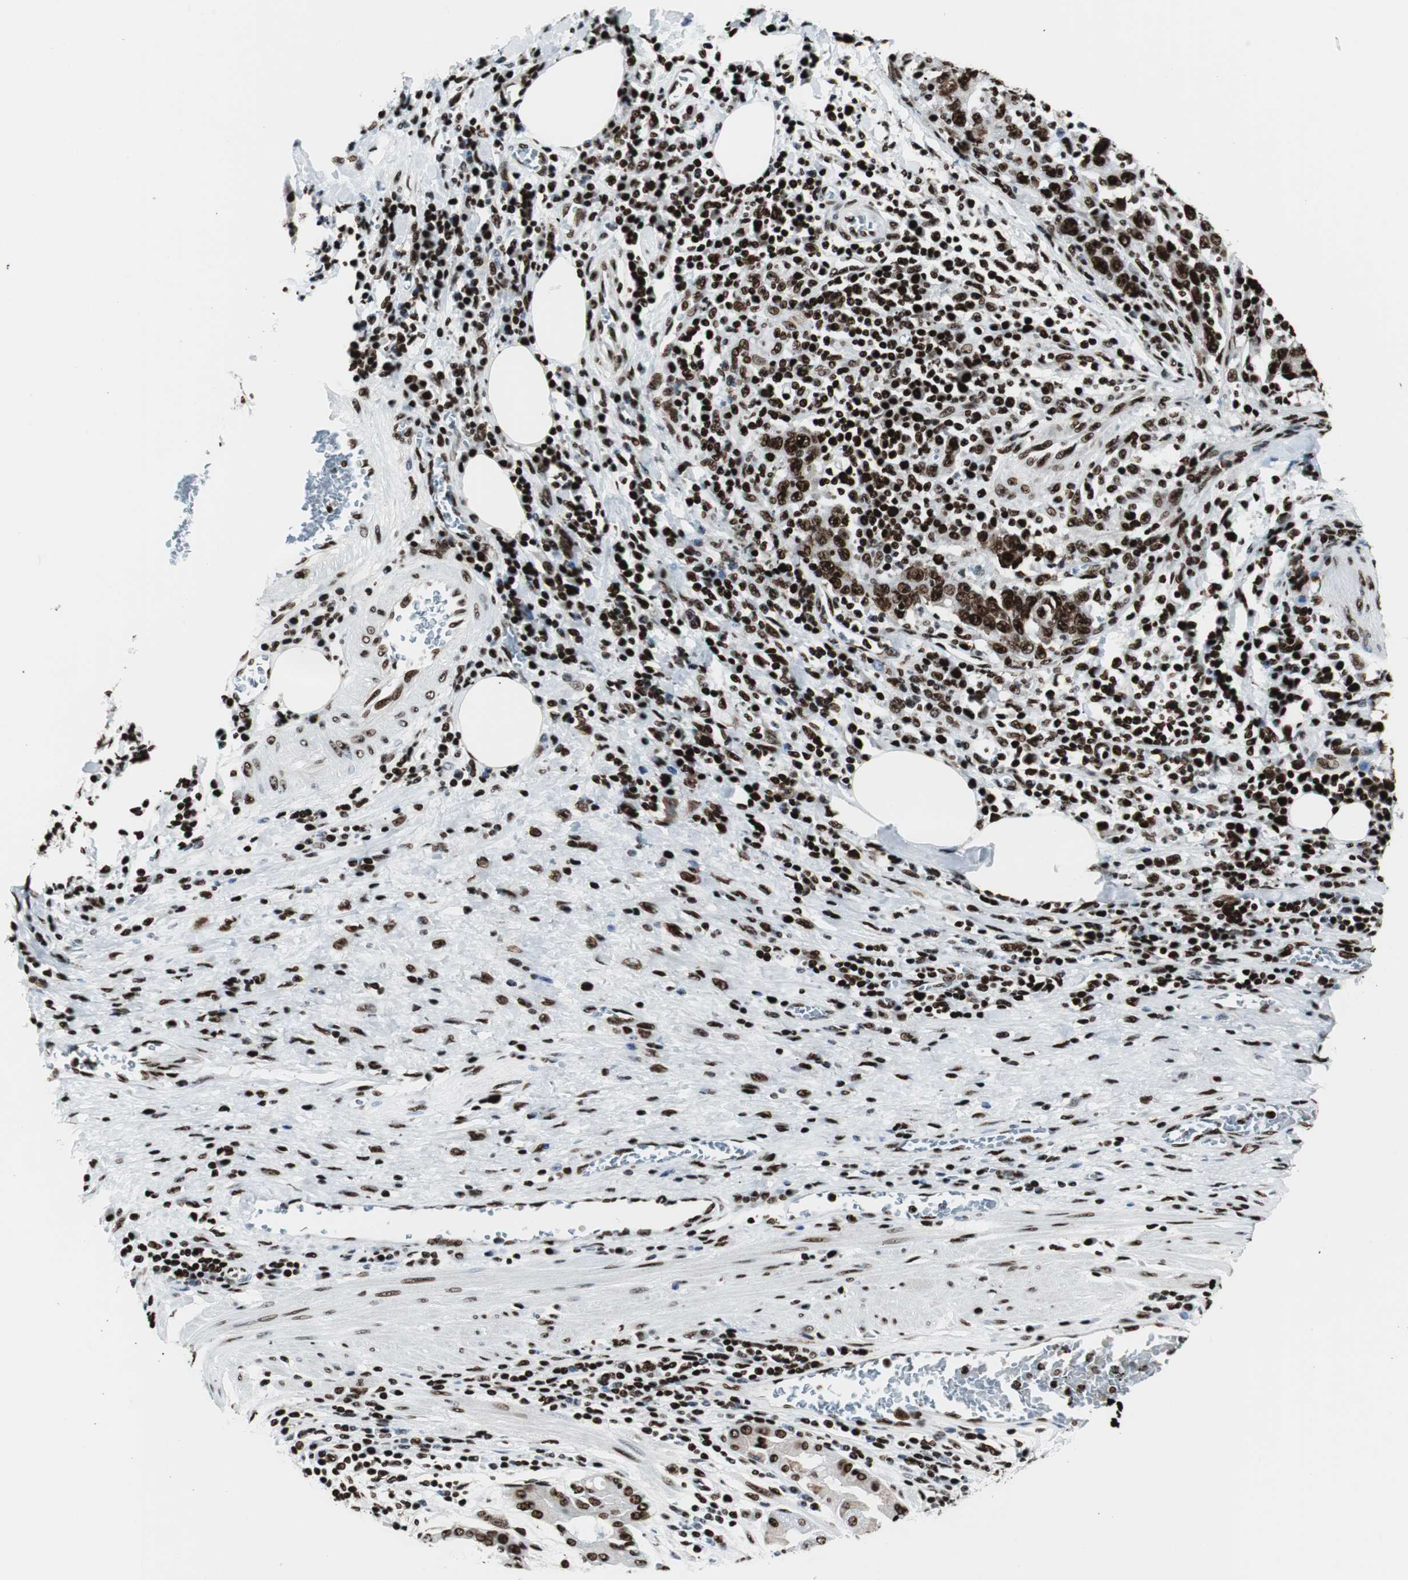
{"staining": {"intensity": "strong", "quantity": ">75%", "location": "nuclear"}, "tissue": "stomach cancer", "cell_type": "Tumor cells", "image_type": "cancer", "snomed": [{"axis": "morphology", "description": "Normal tissue, NOS"}, {"axis": "morphology", "description": "Adenocarcinoma, NOS"}, {"axis": "topography", "description": "Stomach, upper"}, {"axis": "topography", "description": "Stomach"}], "caption": "This is an image of immunohistochemistry (IHC) staining of stomach cancer, which shows strong positivity in the nuclear of tumor cells.", "gene": "NCL", "patient": {"sex": "male", "age": 59}}